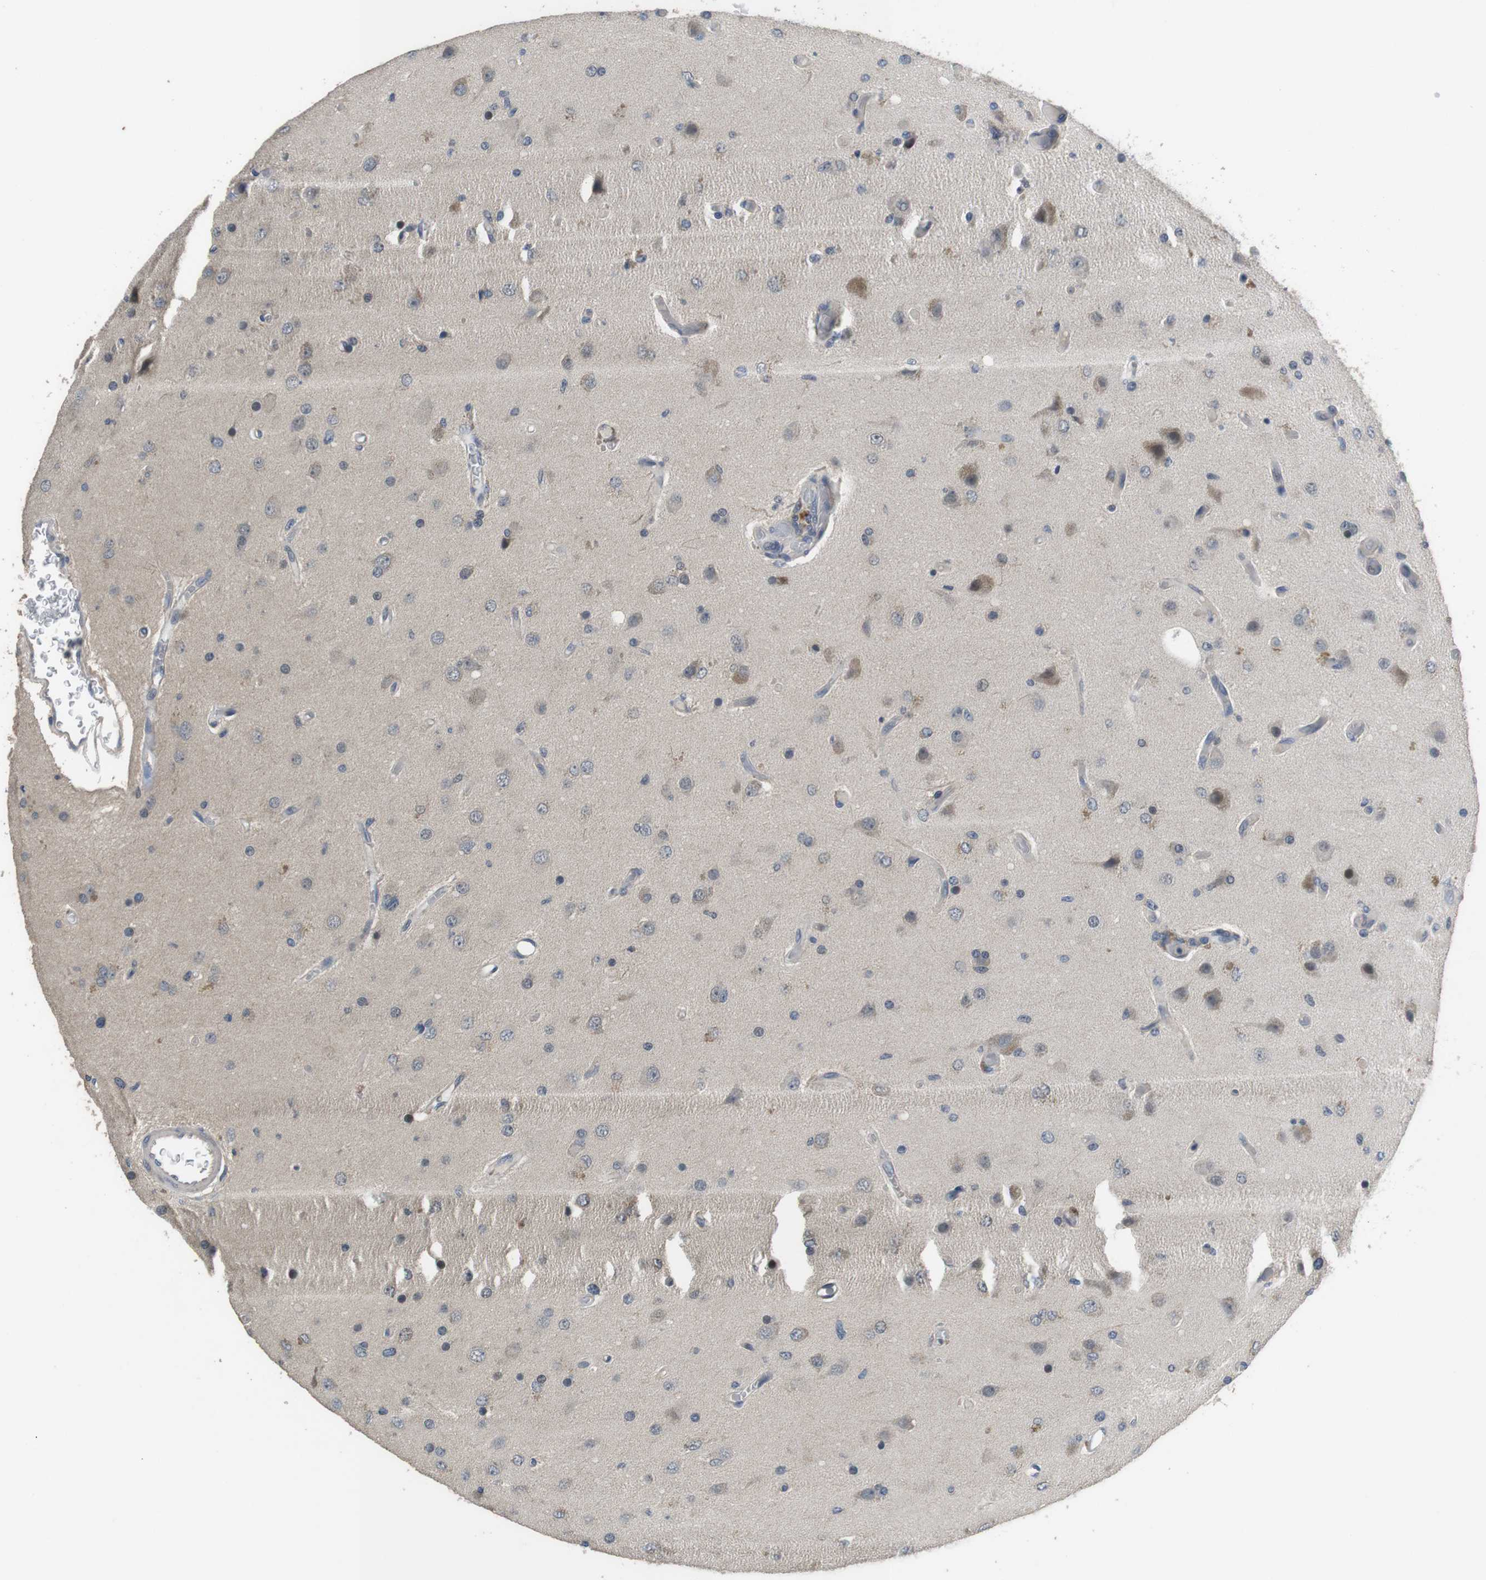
{"staining": {"intensity": "negative", "quantity": "none", "location": "none"}, "tissue": "glioma", "cell_type": "Tumor cells", "image_type": "cancer", "snomed": [{"axis": "morphology", "description": "Normal tissue, NOS"}, {"axis": "morphology", "description": "Glioma, malignant, High grade"}, {"axis": "topography", "description": "Cerebral cortex"}], "caption": "Immunohistochemical staining of malignant glioma (high-grade) reveals no significant positivity in tumor cells. Brightfield microscopy of immunohistochemistry (IHC) stained with DAB (brown) and hematoxylin (blue), captured at high magnification.", "gene": "ADGRL3", "patient": {"sex": "male", "age": 77}}